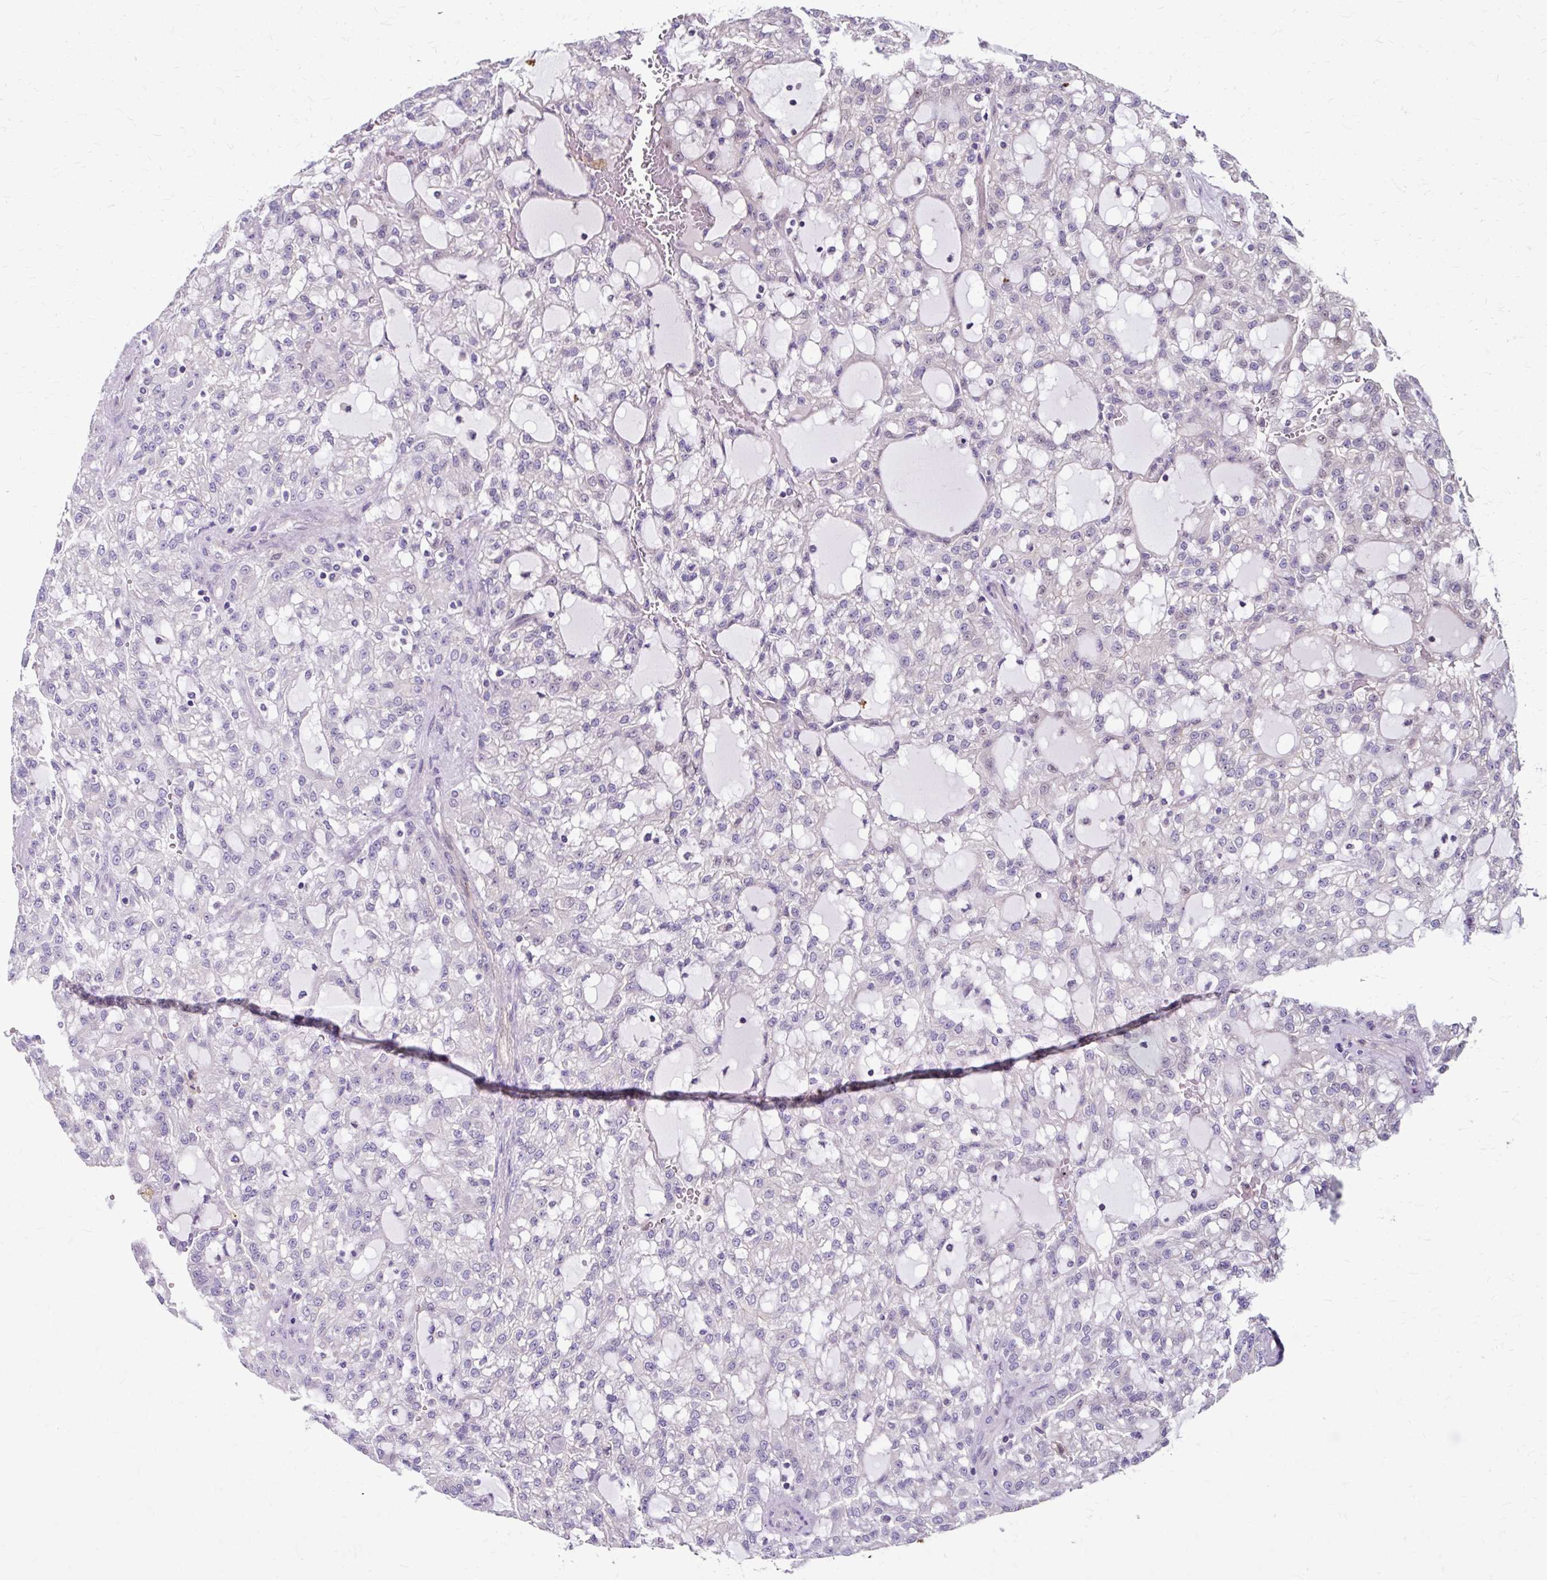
{"staining": {"intensity": "negative", "quantity": "none", "location": "none"}, "tissue": "renal cancer", "cell_type": "Tumor cells", "image_type": "cancer", "snomed": [{"axis": "morphology", "description": "Adenocarcinoma, NOS"}, {"axis": "topography", "description": "Kidney"}], "caption": "This histopathology image is of renal adenocarcinoma stained with immunohistochemistry (IHC) to label a protein in brown with the nuclei are counter-stained blue. There is no expression in tumor cells.", "gene": "ZNF555", "patient": {"sex": "male", "age": 63}}